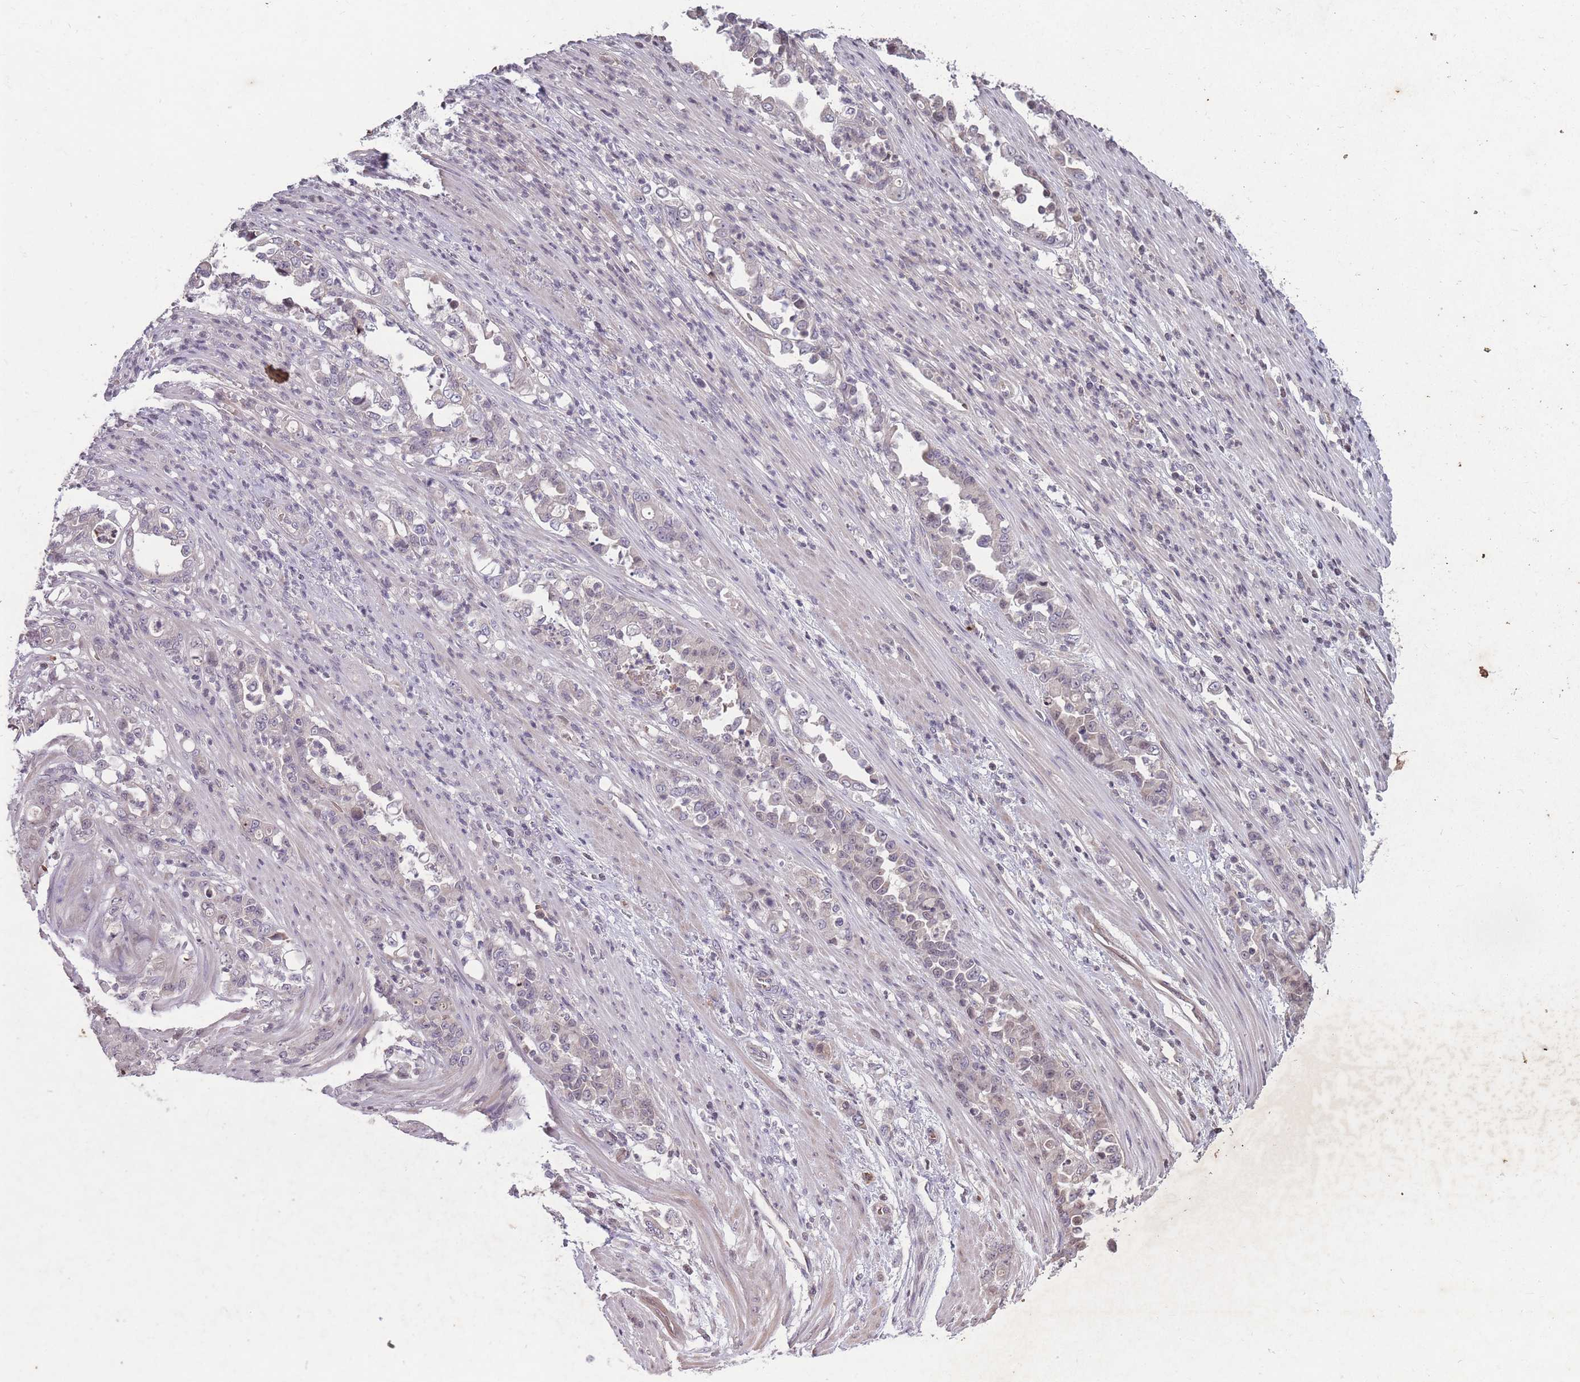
{"staining": {"intensity": "weak", "quantity": "<25%", "location": "cytoplasmic/membranous"}, "tissue": "stomach cancer", "cell_type": "Tumor cells", "image_type": "cancer", "snomed": [{"axis": "morphology", "description": "Normal tissue, NOS"}, {"axis": "morphology", "description": "Adenocarcinoma, NOS"}, {"axis": "topography", "description": "Stomach"}], "caption": "High magnification brightfield microscopy of stomach cancer (adenocarcinoma) stained with DAB (brown) and counterstained with hematoxylin (blue): tumor cells show no significant expression.", "gene": "GGT5", "patient": {"sex": "female", "age": 79}}